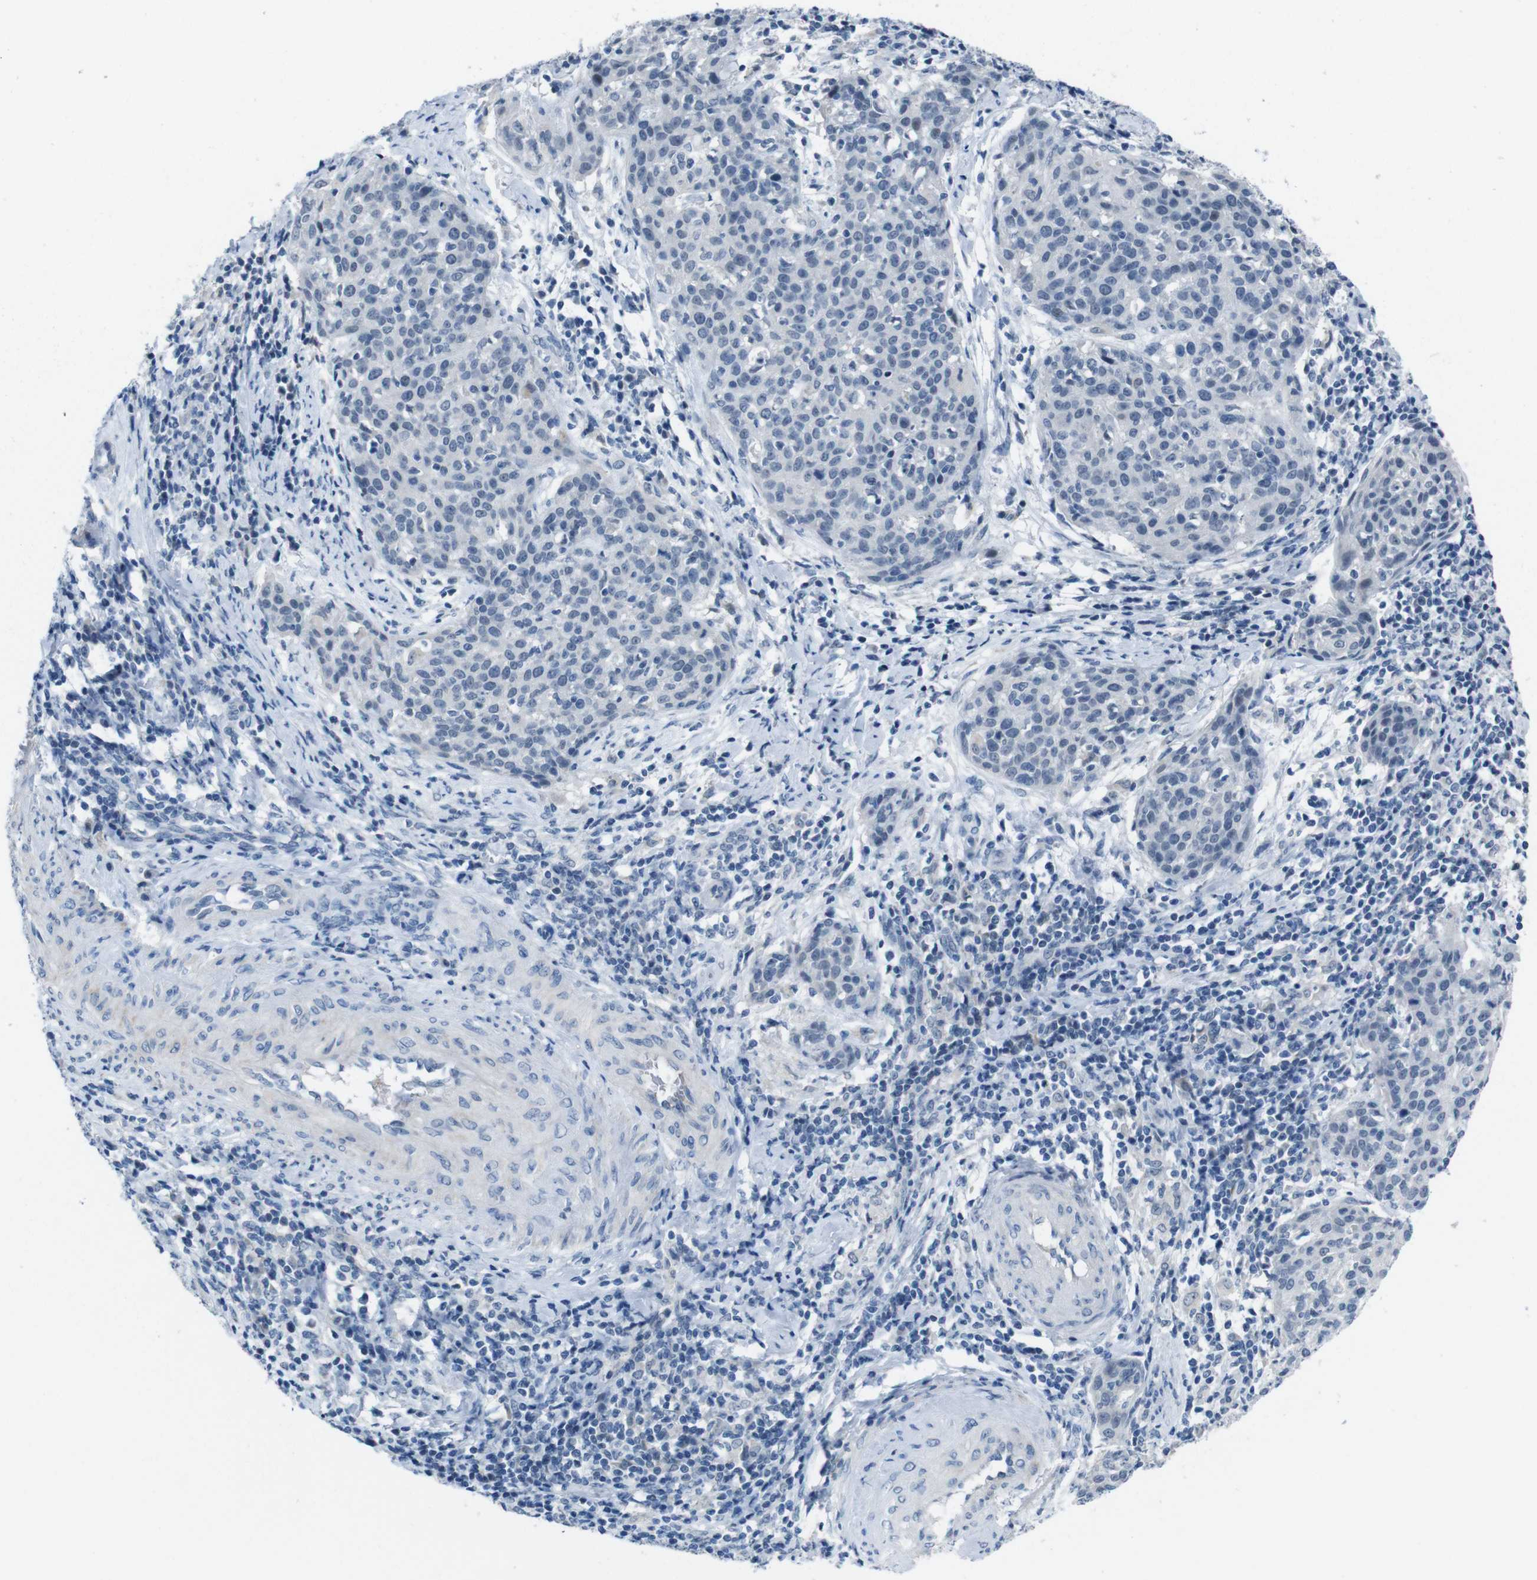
{"staining": {"intensity": "negative", "quantity": "none", "location": "none"}, "tissue": "cervical cancer", "cell_type": "Tumor cells", "image_type": "cancer", "snomed": [{"axis": "morphology", "description": "Squamous cell carcinoma, NOS"}, {"axis": "topography", "description": "Cervix"}], "caption": "Cervical cancer (squamous cell carcinoma) was stained to show a protein in brown. There is no significant positivity in tumor cells. (DAB (3,3'-diaminobenzidine) IHC visualized using brightfield microscopy, high magnification).", "gene": "CDHR2", "patient": {"sex": "female", "age": 38}}